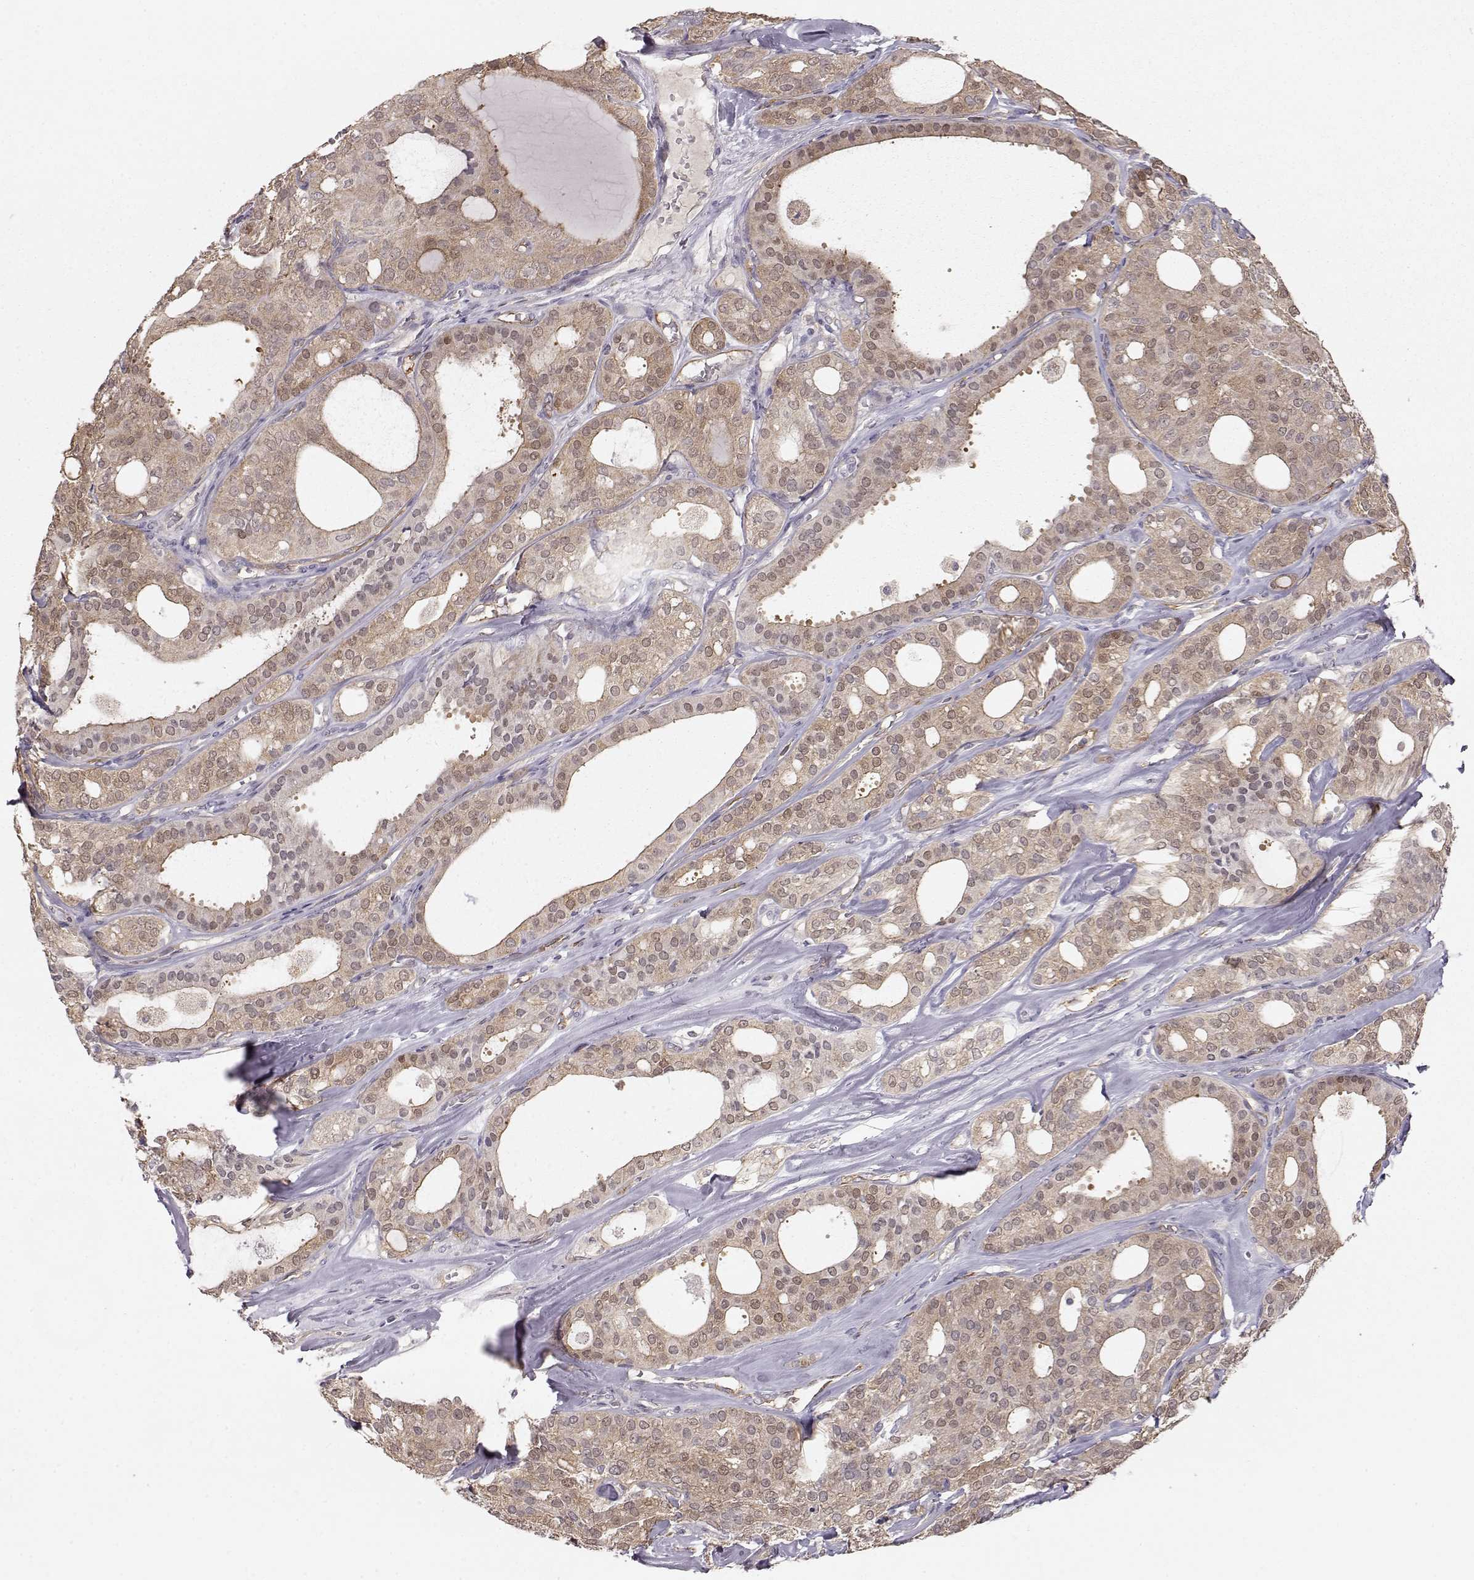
{"staining": {"intensity": "weak", "quantity": ">75%", "location": "cytoplasmic/membranous"}, "tissue": "thyroid cancer", "cell_type": "Tumor cells", "image_type": "cancer", "snomed": [{"axis": "morphology", "description": "Follicular adenoma carcinoma, NOS"}, {"axis": "topography", "description": "Thyroid gland"}], "caption": "IHC (DAB (3,3'-diaminobenzidine)) staining of human thyroid cancer displays weak cytoplasmic/membranous protein expression in about >75% of tumor cells.", "gene": "ARHGAP8", "patient": {"sex": "male", "age": 75}}